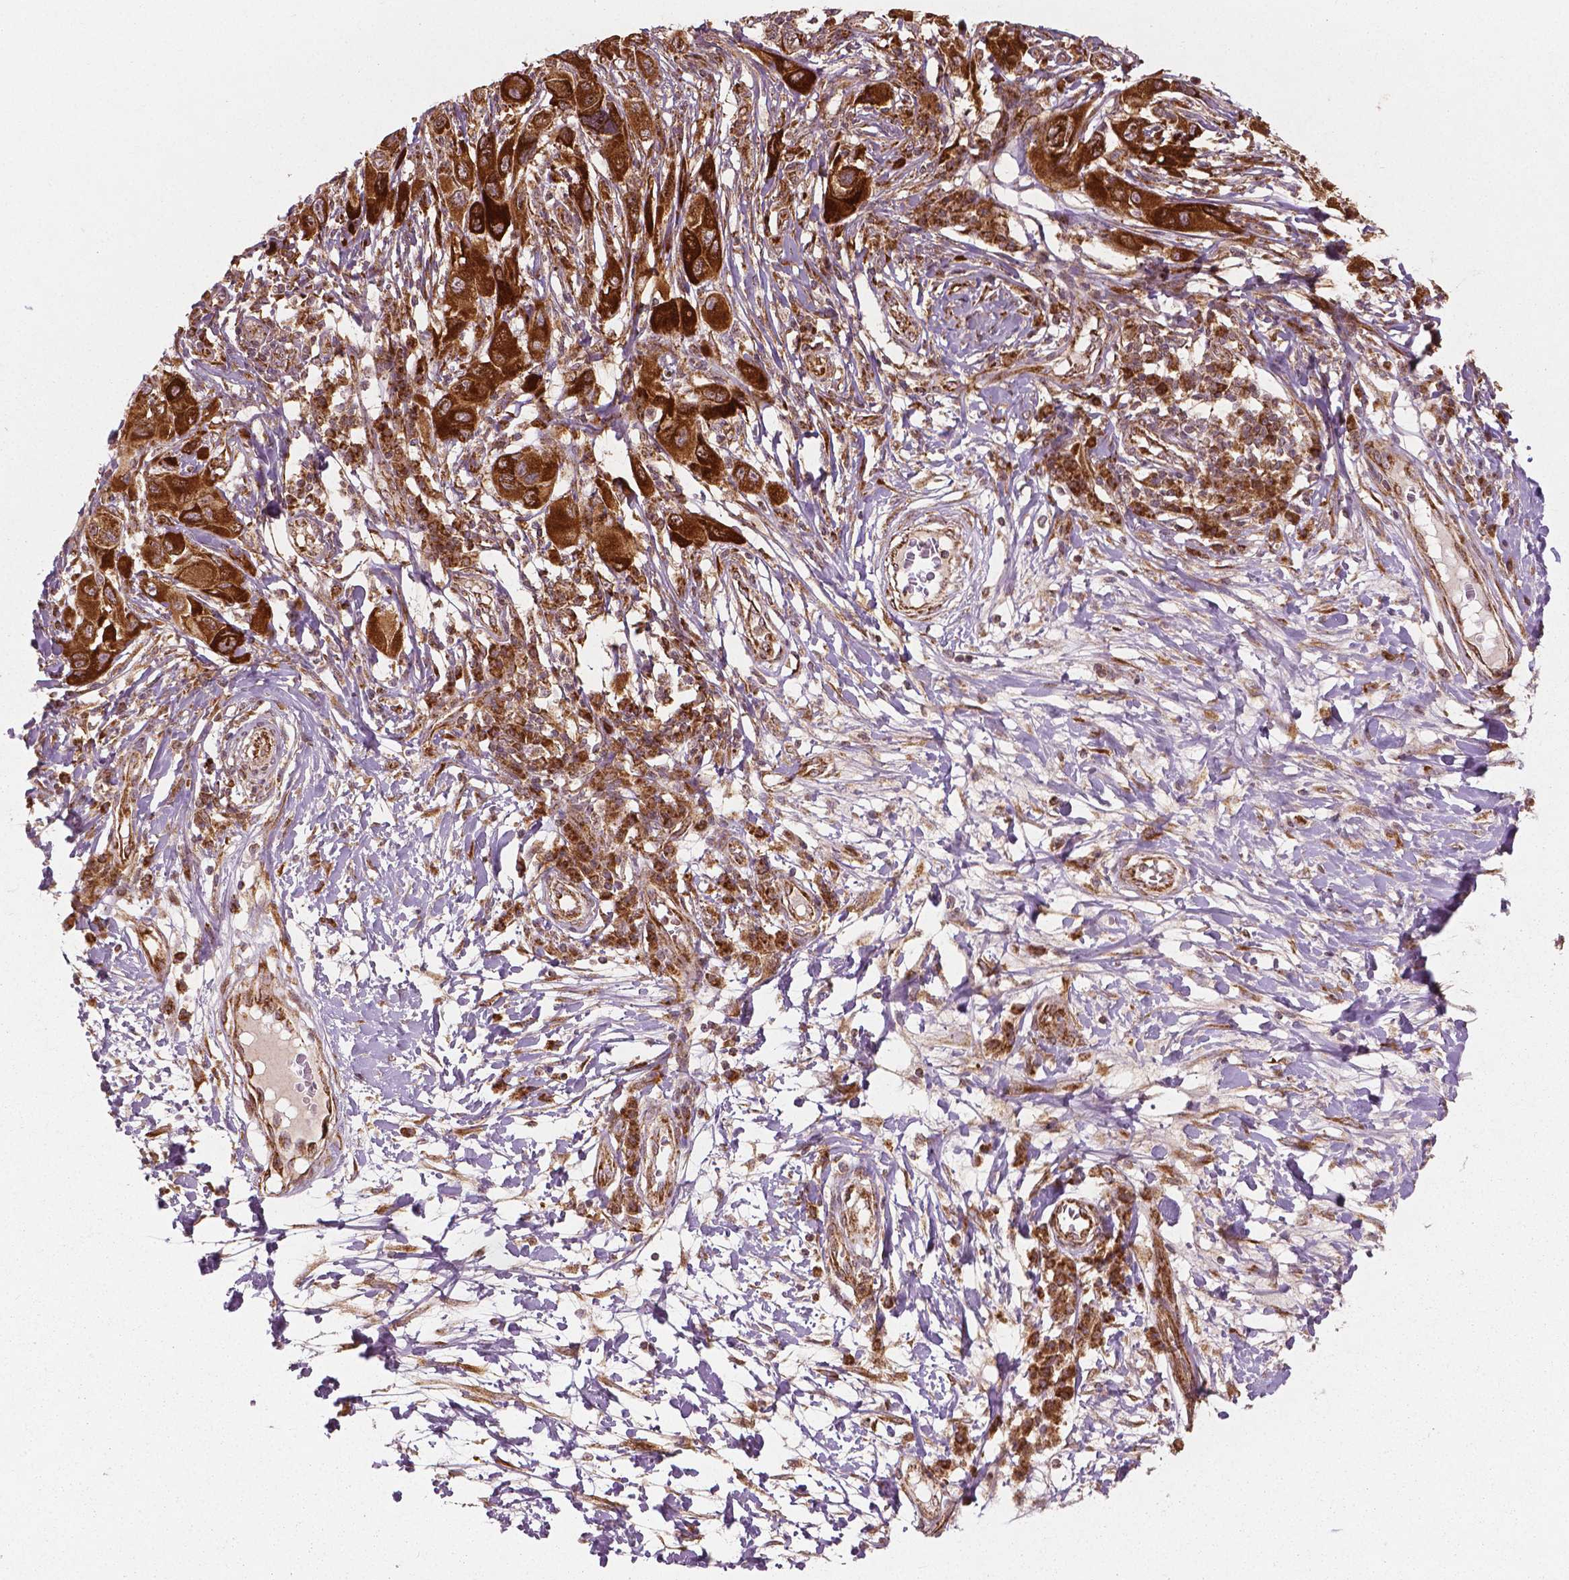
{"staining": {"intensity": "strong", "quantity": ">75%", "location": "cytoplasmic/membranous"}, "tissue": "melanoma", "cell_type": "Tumor cells", "image_type": "cancer", "snomed": [{"axis": "morphology", "description": "Malignant melanoma, NOS"}, {"axis": "topography", "description": "Skin"}], "caption": "The photomicrograph reveals immunohistochemical staining of melanoma. There is strong cytoplasmic/membranous positivity is appreciated in approximately >75% of tumor cells.", "gene": "PGAM5", "patient": {"sex": "male", "age": 53}}